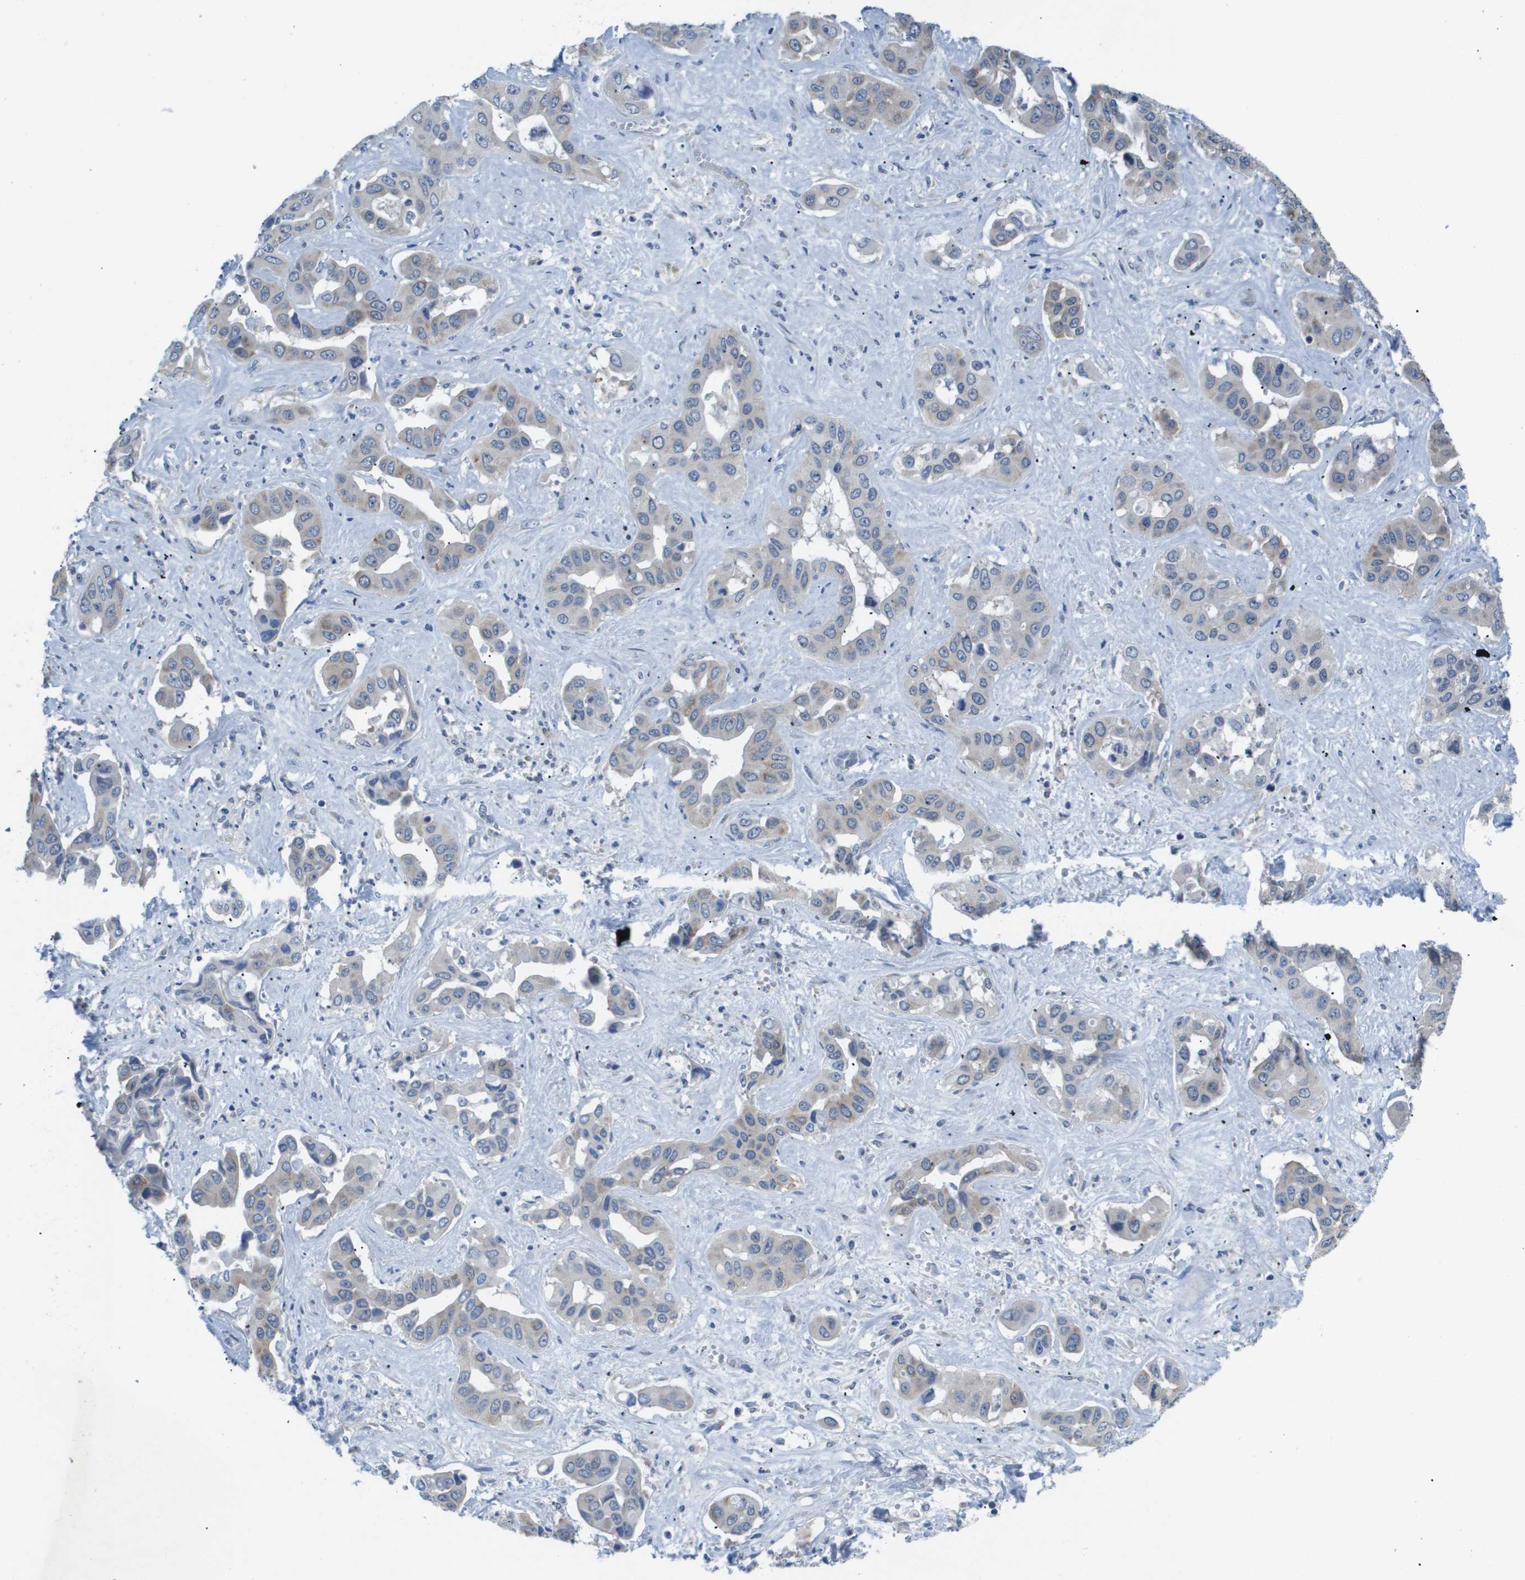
{"staining": {"intensity": "negative", "quantity": "none", "location": "none"}, "tissue": "liver cancer", "cell_type": "Tumor cells", "image_type": "cancer", "snomed": [{"axis": "morphology", "description": "Cholangiocarcinoma"}, {"axis": "topography", "description": "Liver"}], "caption": "Tumor cells are negative for brown protein staining in cholangiocarcinoma (liver). (Brightfield microscopy of DAB IHC at high magnification).", "gene": "OTUD5", "patient": {"sex": "female", "age": 52}}